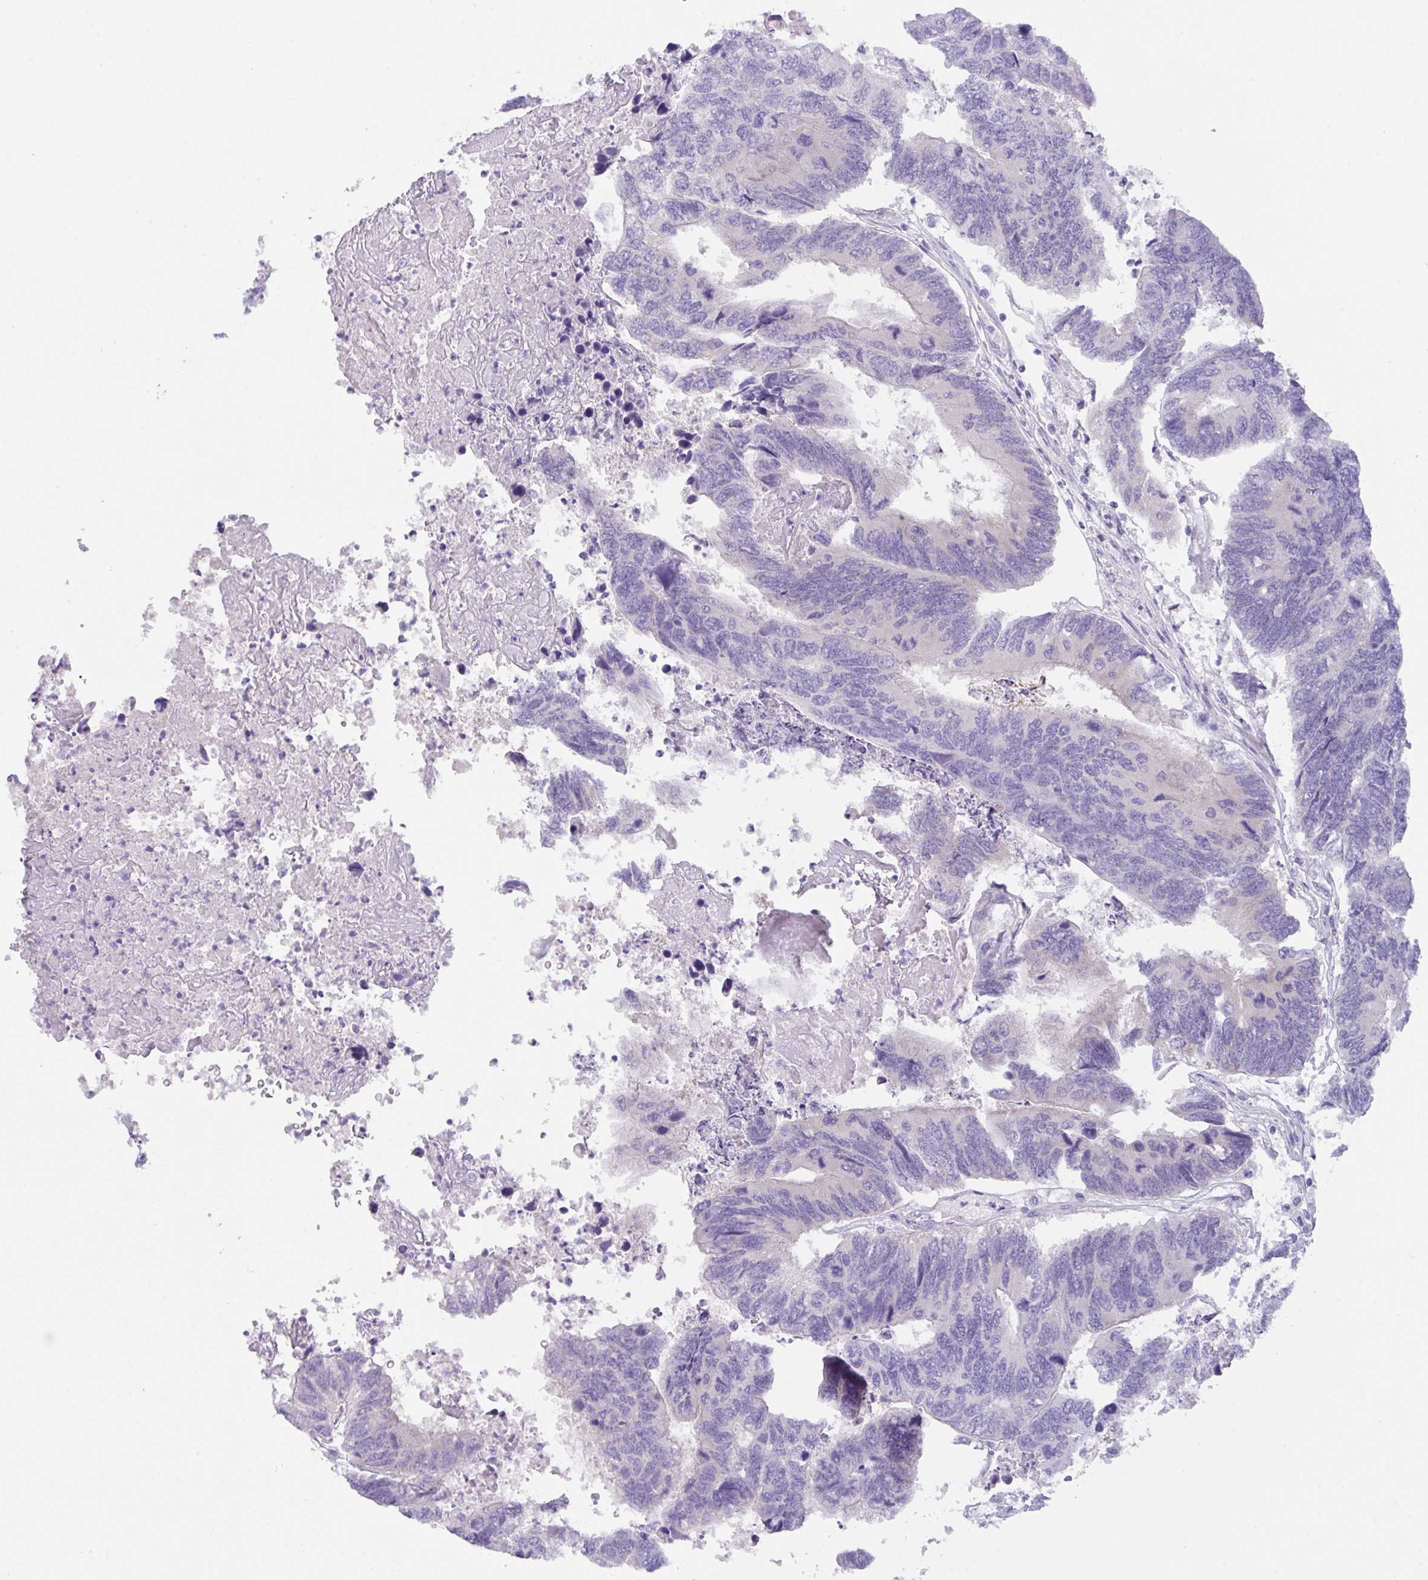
{"staining": {"intensity": "negative", "quantity": "none", "location": "none"}, "tissue": "colorectal cancer", "cell_type": "Tumor cells", "image_type": "cancer", "snomed": [{"axis": "morphology", "description": "Adenocarcinoma, NOS"}, {"axis": "topography", "description": "Colon"}], "caption": "Colorectal cancer was stained to show a protein in brown. There is no significant expression in tumor cells. (Stains: DAB IHC with hematoxylin counter stain, Microscopy: brightfield microscopy at high magnification).", "gene": "TRAF4", "patient": {"sex": "female", "age": 67}}